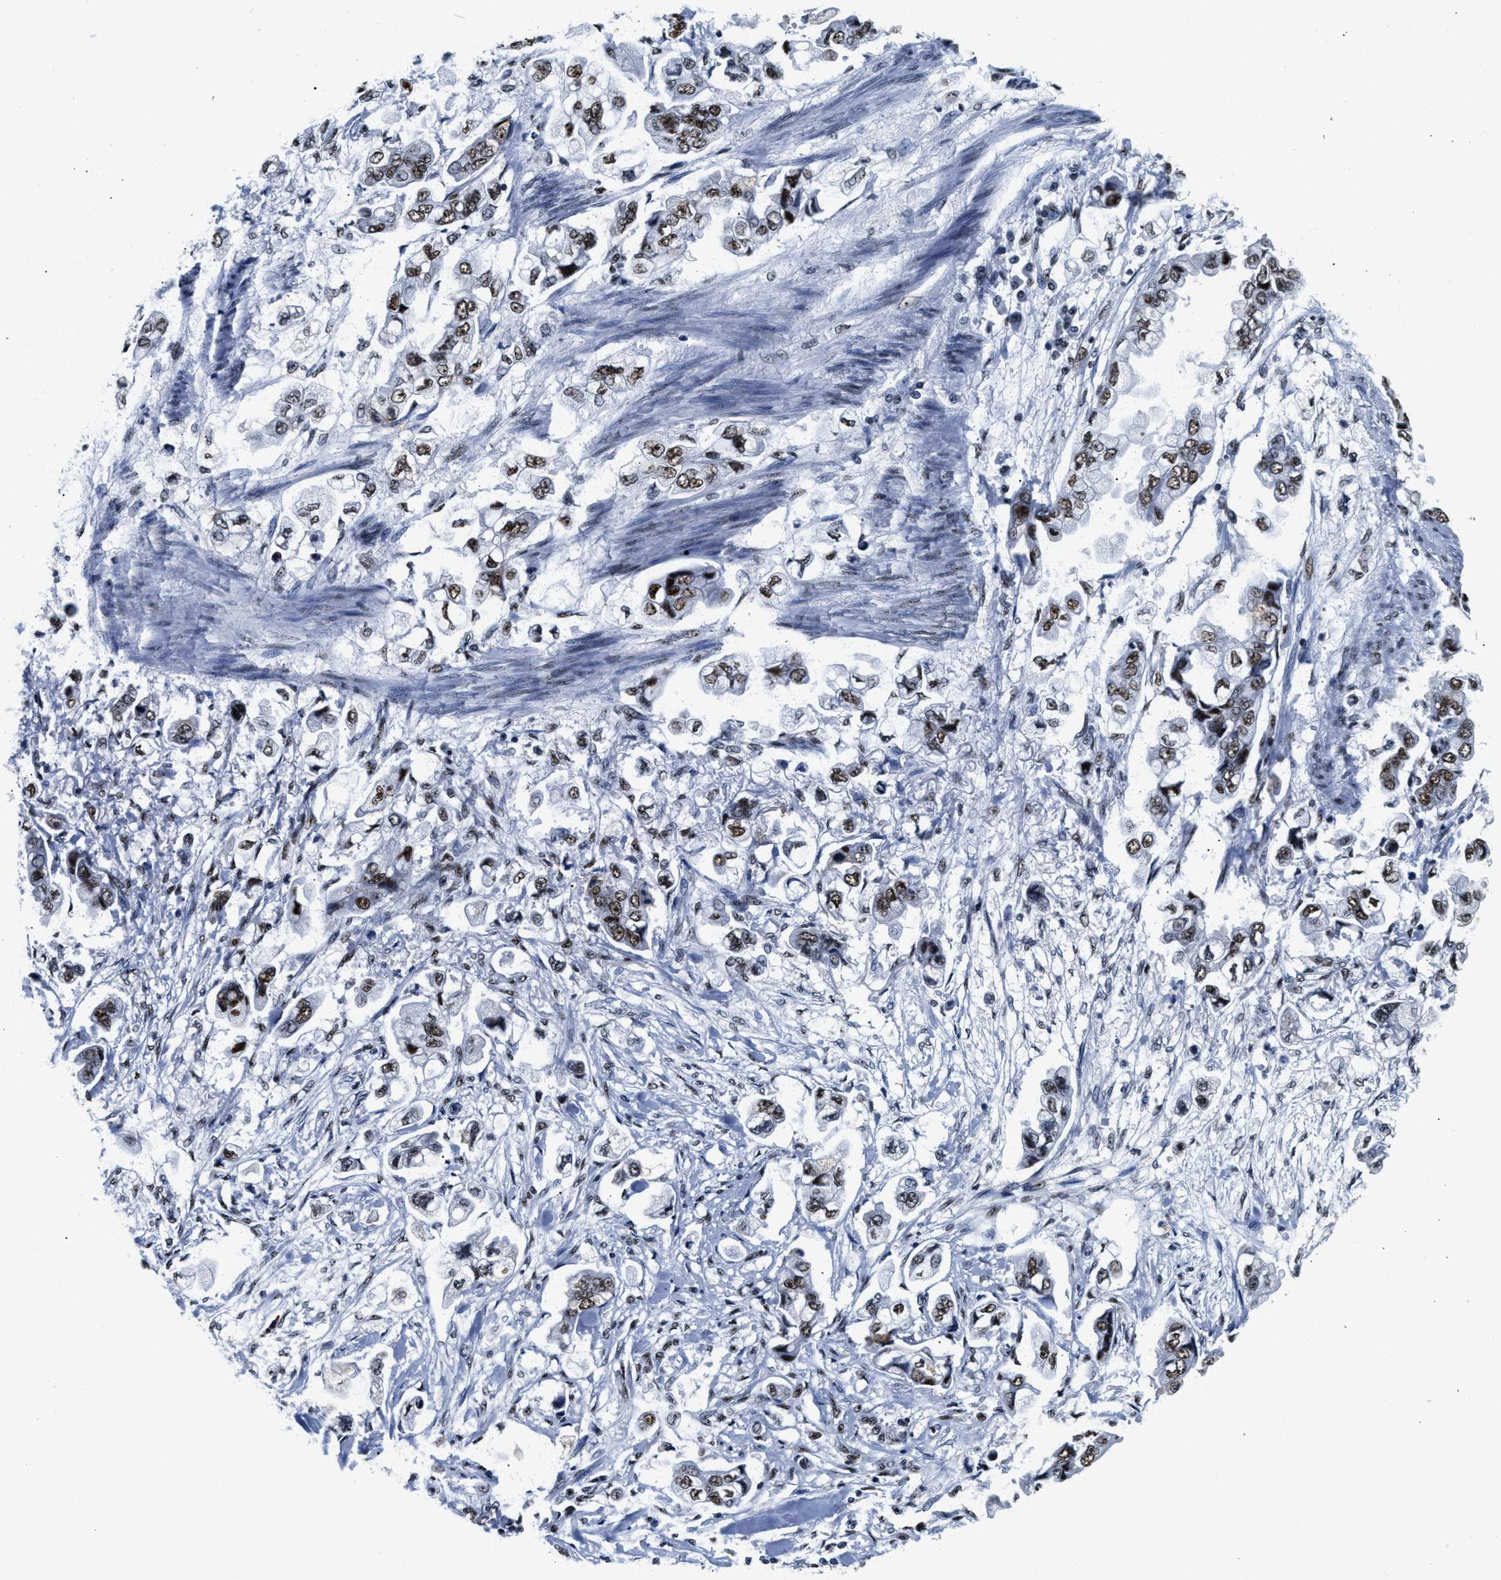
{"staining": {"intensity": "moderate", "quantity": ">75%", "location": "nuclear"}, "tissue": "stomach cancer", "cell_type": "Tumor cells", "image_type": "cancer", "snomed": [{"axis": "morphology", "description": "Adenocarcinoma, NOS"}, {"axis": "topography", "description": "Stomach"}], "caption": "An image of human stomach cancer stained for a protein shows moderate nuclear brown staining in tumor cells.", "gene": "RAD50", "patient": {"sex": "male", "age": 62}}